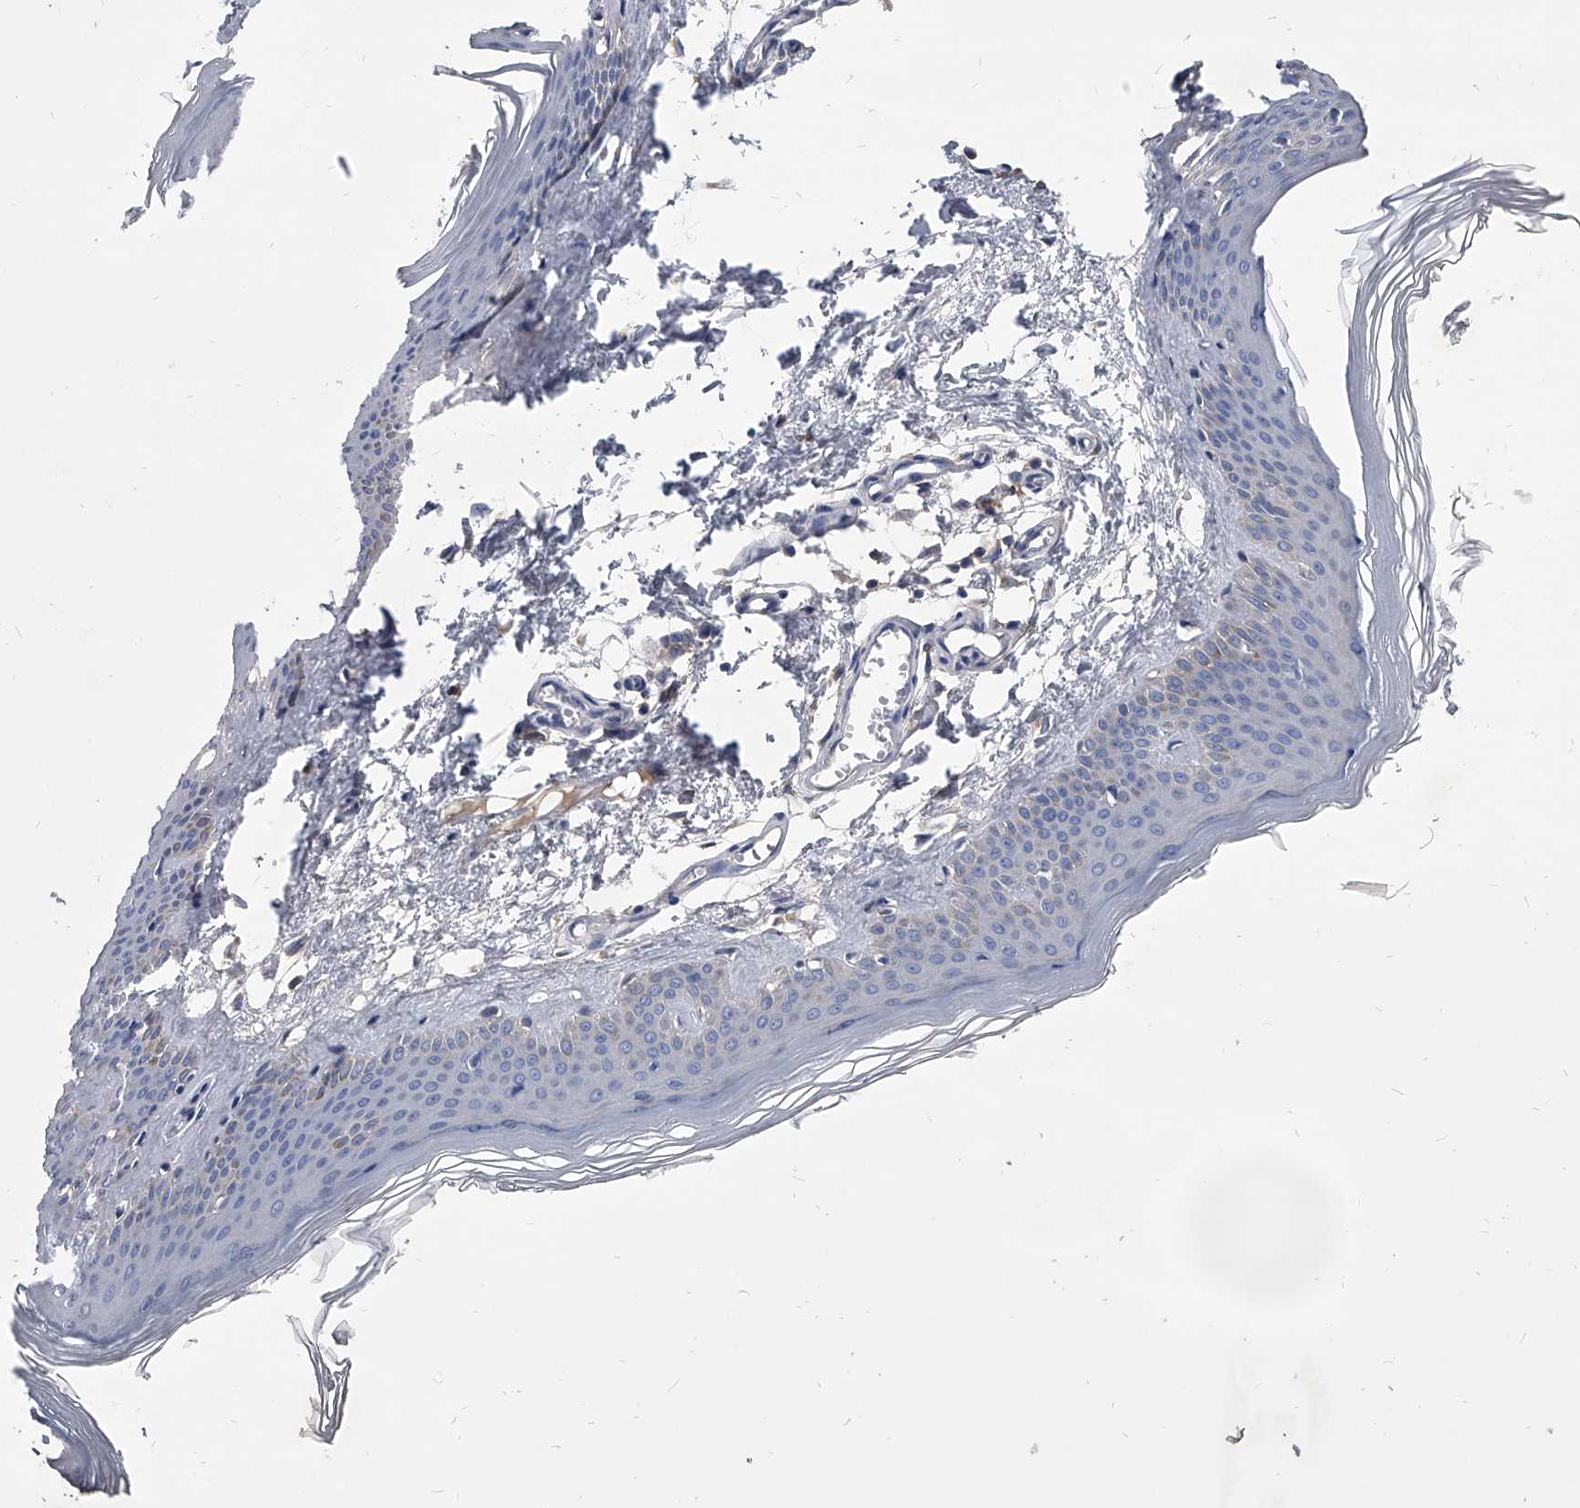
{"staining": {"intensity": "negative", "quantity": "none", "location": "none"}, "tissue": "skin", "cell_type": "Fibroblasts", "image_type": "normal", "snomed": [{"axis": "morphology", "description": "Normal tissue, NOS"}, {"axis": "topography", "description": "Skin"}], "caption": "Immunohistochemical staining of normal human skin reveals no significant staining in fibroblasts.", "gene": "CCR4", "patient": {"sex": "female", "age": 27}}